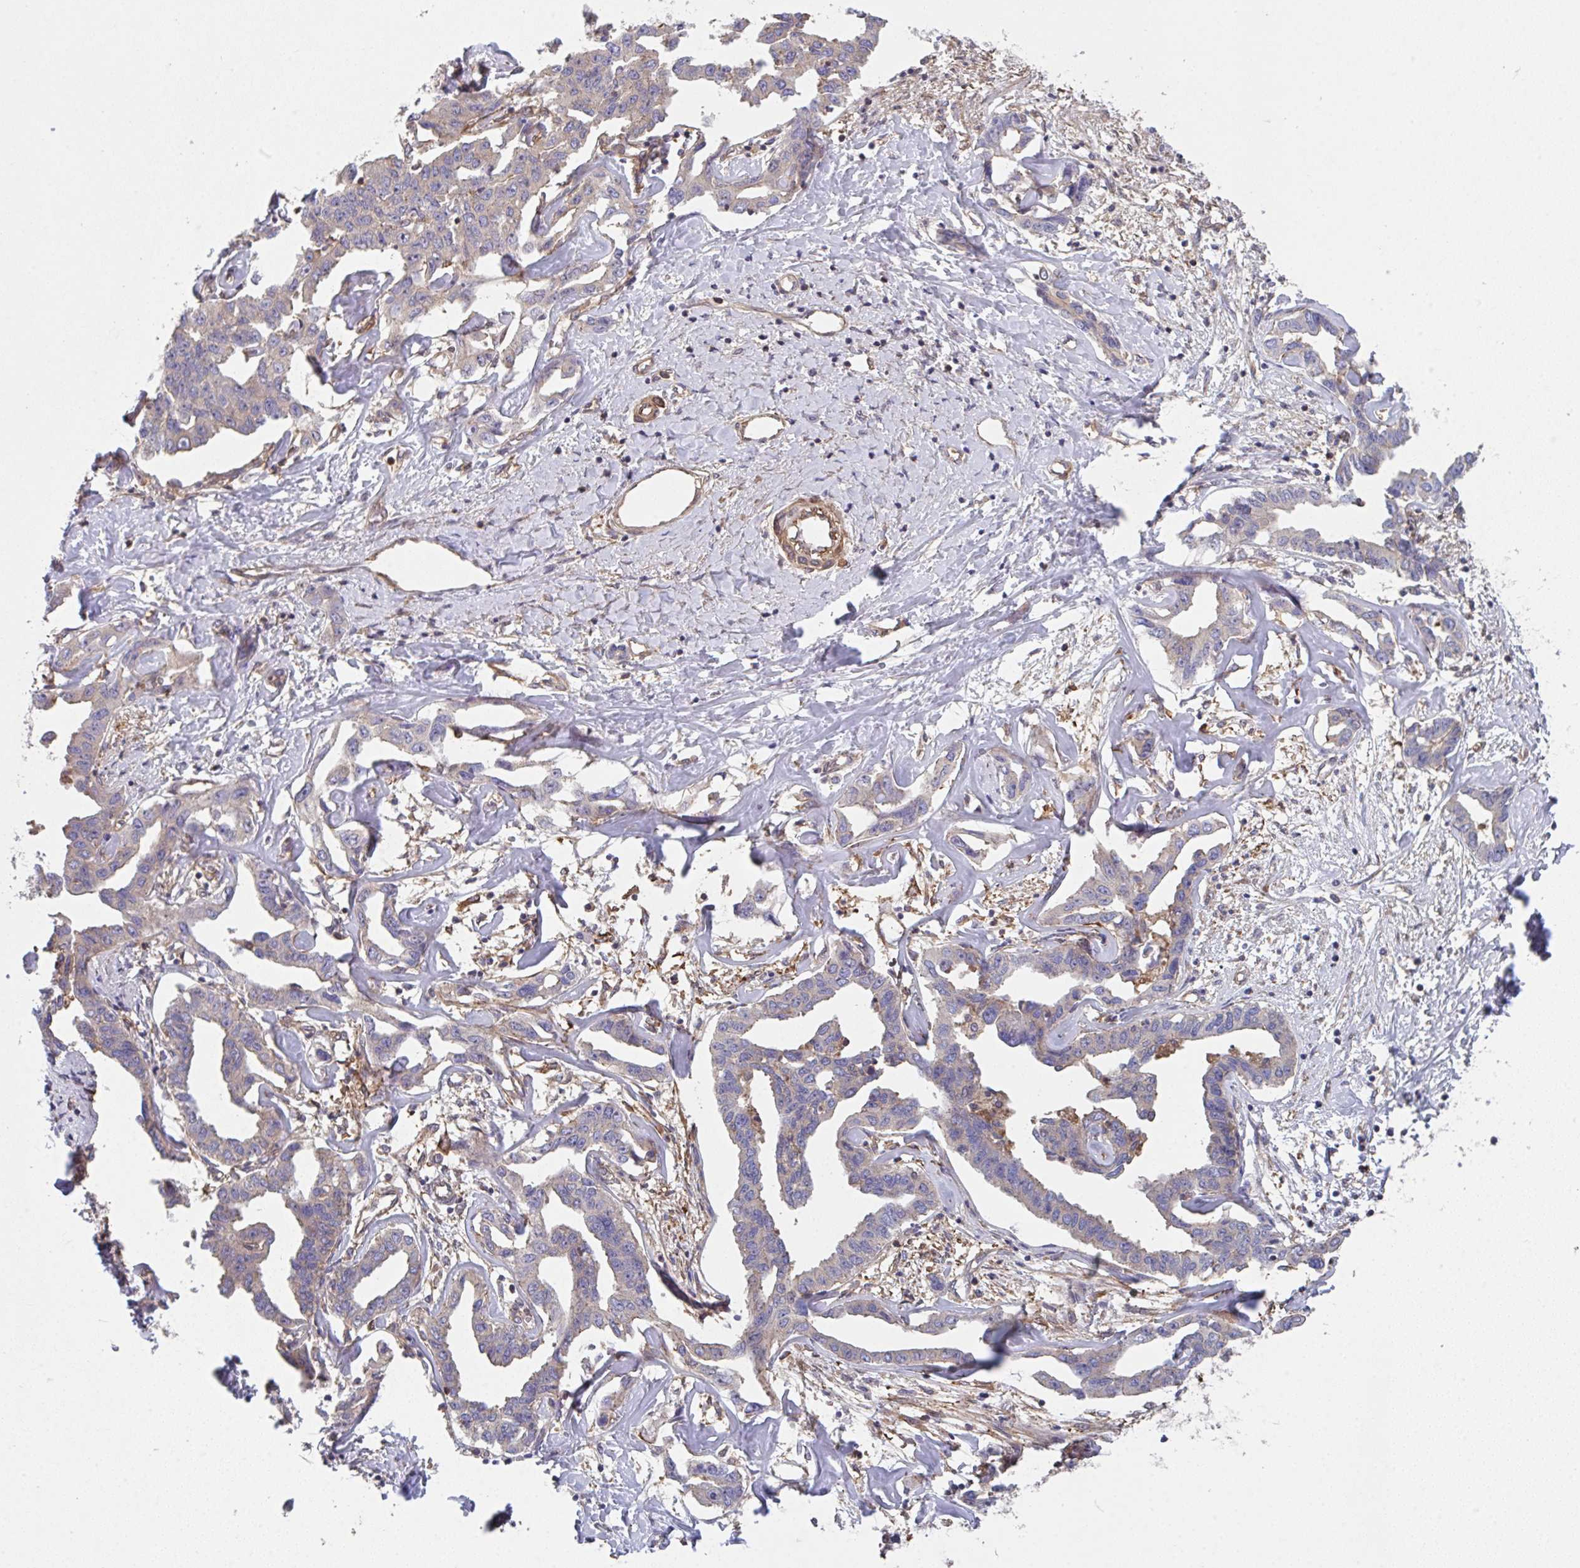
{"staining": {"intensity": "negative", "quantity": "none", "location": "none"}, "tissue": "liver cancer", "cell_type": "Tumor cells", "image_type": "cancer", "snomed": [{"axis": "morphology", "description": "Cholangiocarcinoma"}, {"axis": "topography", "description": "Liver"}], "caption": "The immunohistochemistry (IHC) histopathology image has no significant positivity in tumor cells of liver cancer tissue.", "gene": "TMEM229A", "patient": {"sex": "male", "age": 59}}